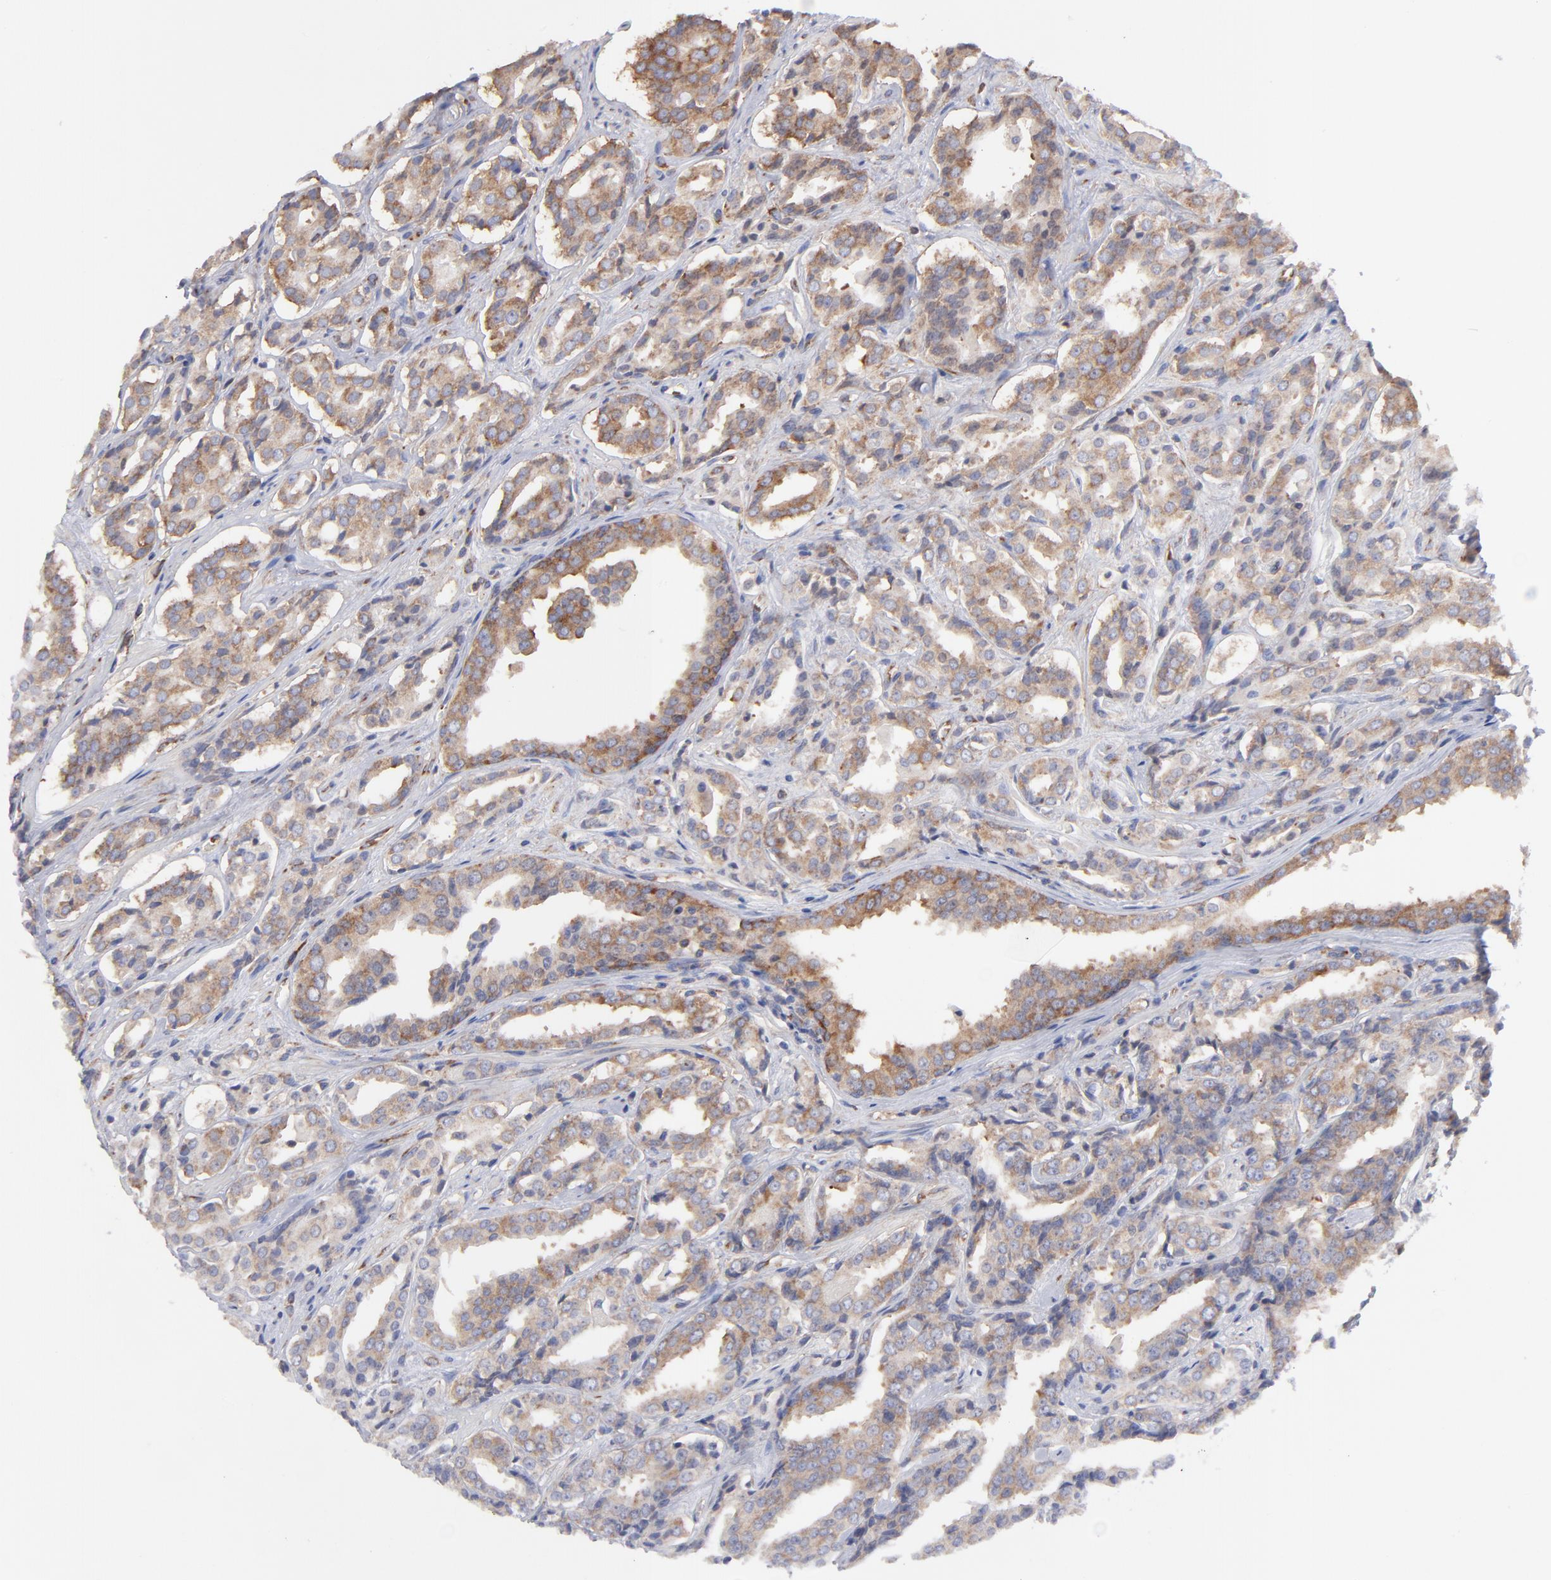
{"staining": {"intensity": "moderate", "quantity": ">75%", "location": "cytoplasmic/membranous"}, "tissue": "prostate cancer", "cell_type": "Tumor cells", "image_type": "cancer", "snomed": [{"axis": "morphology", "description": "Adenocarcinoma, Medium grade"}, {"axis": "topography", "description": "Prostate"}], "caption": "Immunohistochemical staining of human prostate cancer (adenocarcinoma (medium-grade)) demonstrates medium levels of moderate cytoplasmic/membranous staining in approximately >75% of tumor cells.", "gene": "EIF2AK2", "patient": {"sex": "male", "age": 60}}